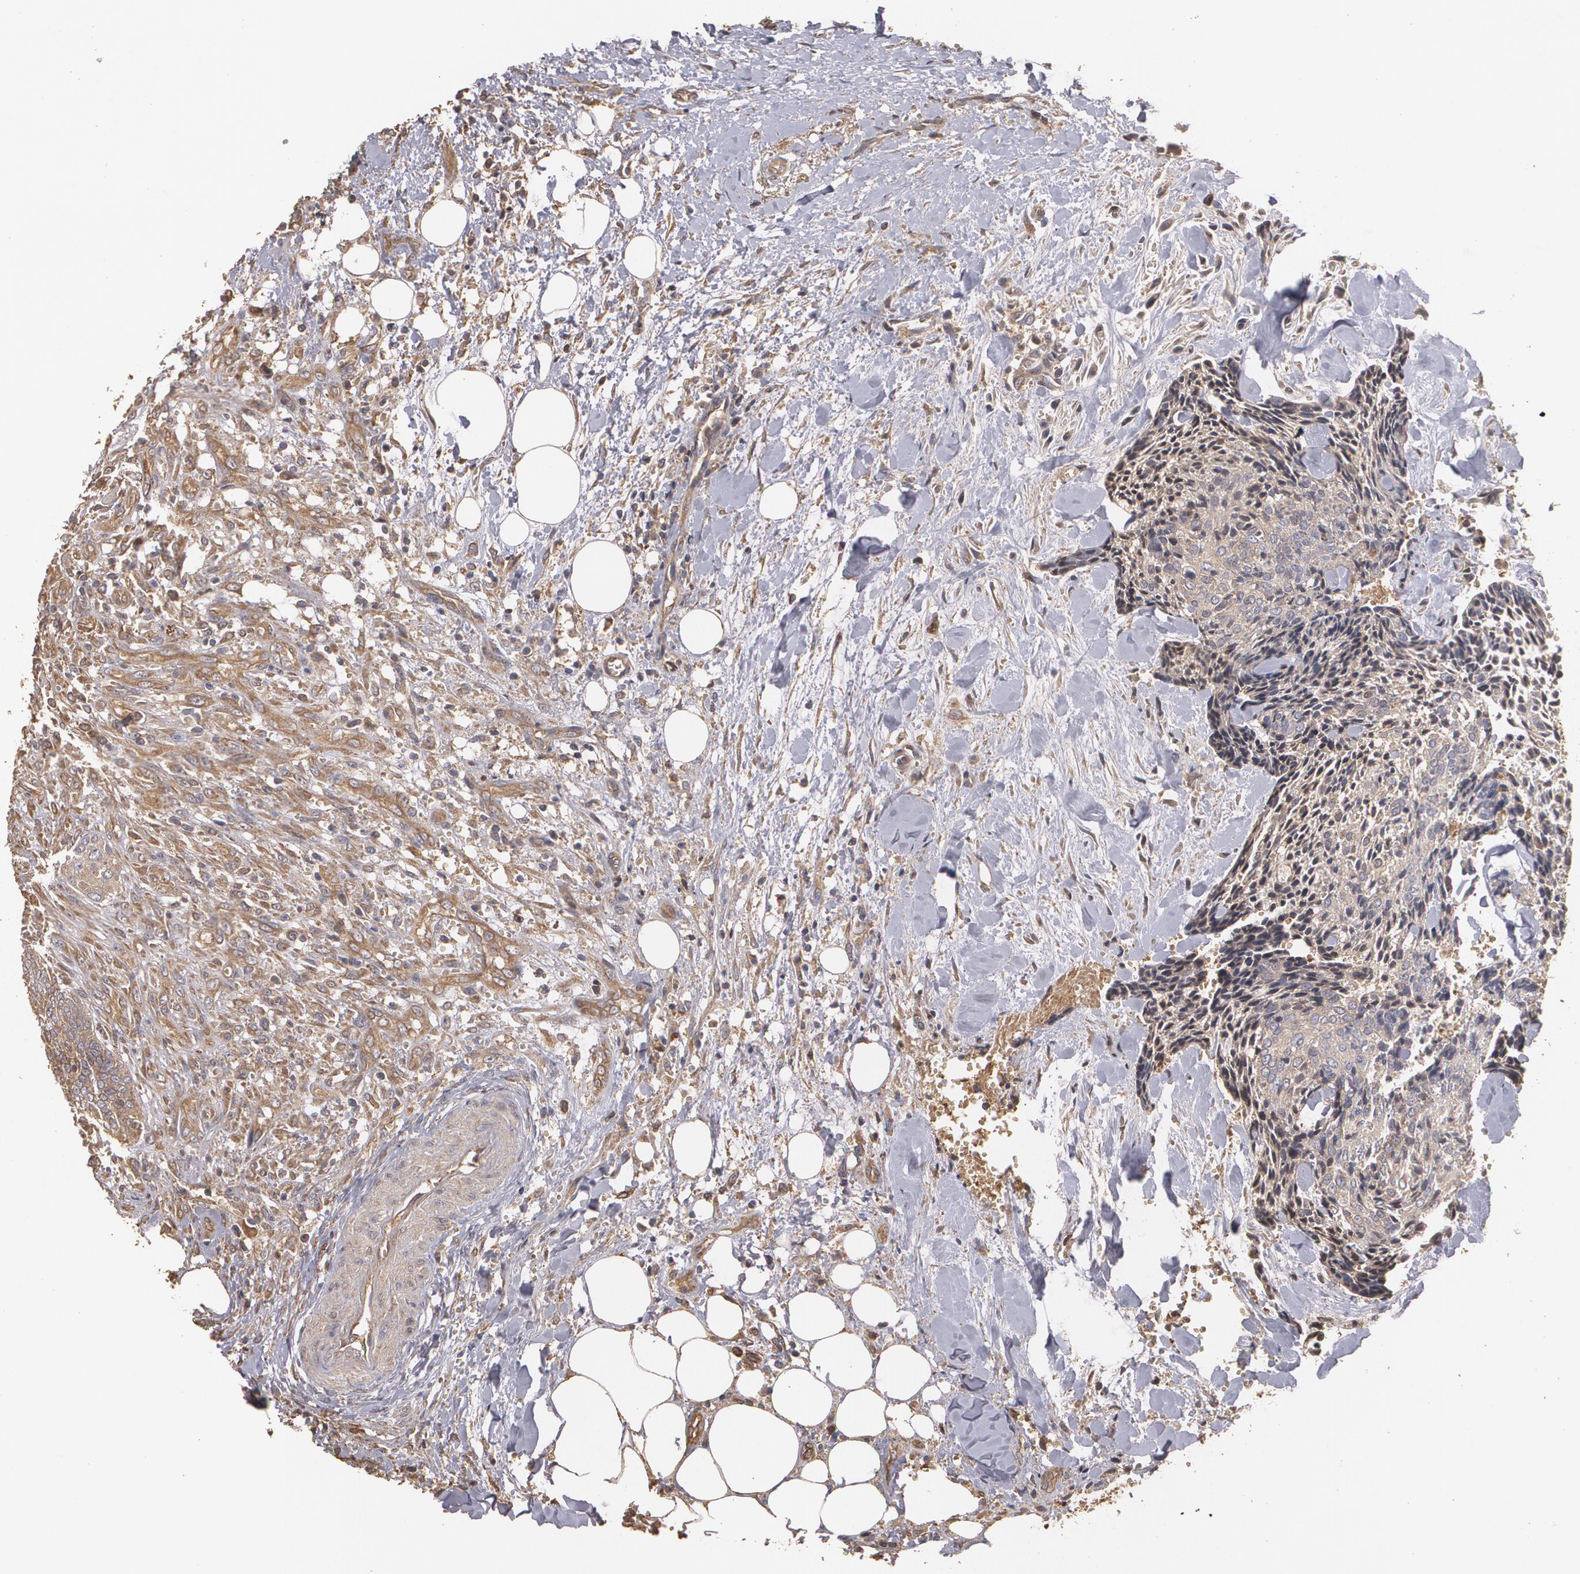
{"staining": {"intensity": "weak", "quantity": ">75%", "location": "cytoplasmic/membranous"}, "tissue": "head and neck cancer", "cell_type": "Tumor cells", "image_type": "cancer", "snomed": [{"axis": "morphology", "description": "Squamous cell carcinoma, NOS"}, {"axis": "topography", "description": "Salivary gland"}, {"axis": "topography", "description": "Head-Neck"}], "caption": "Head and neck cancer was stained to show a protein in brown. There is low levels of weak cytoplasmic/membranous staining in approximately >75% of tumor cells. (DAB (3,3'-diaminobenzidine) IHC with brightfield microscopy, high magnification).", "gene": "PON1", "patient": {"sex": "male", "age": 70}}